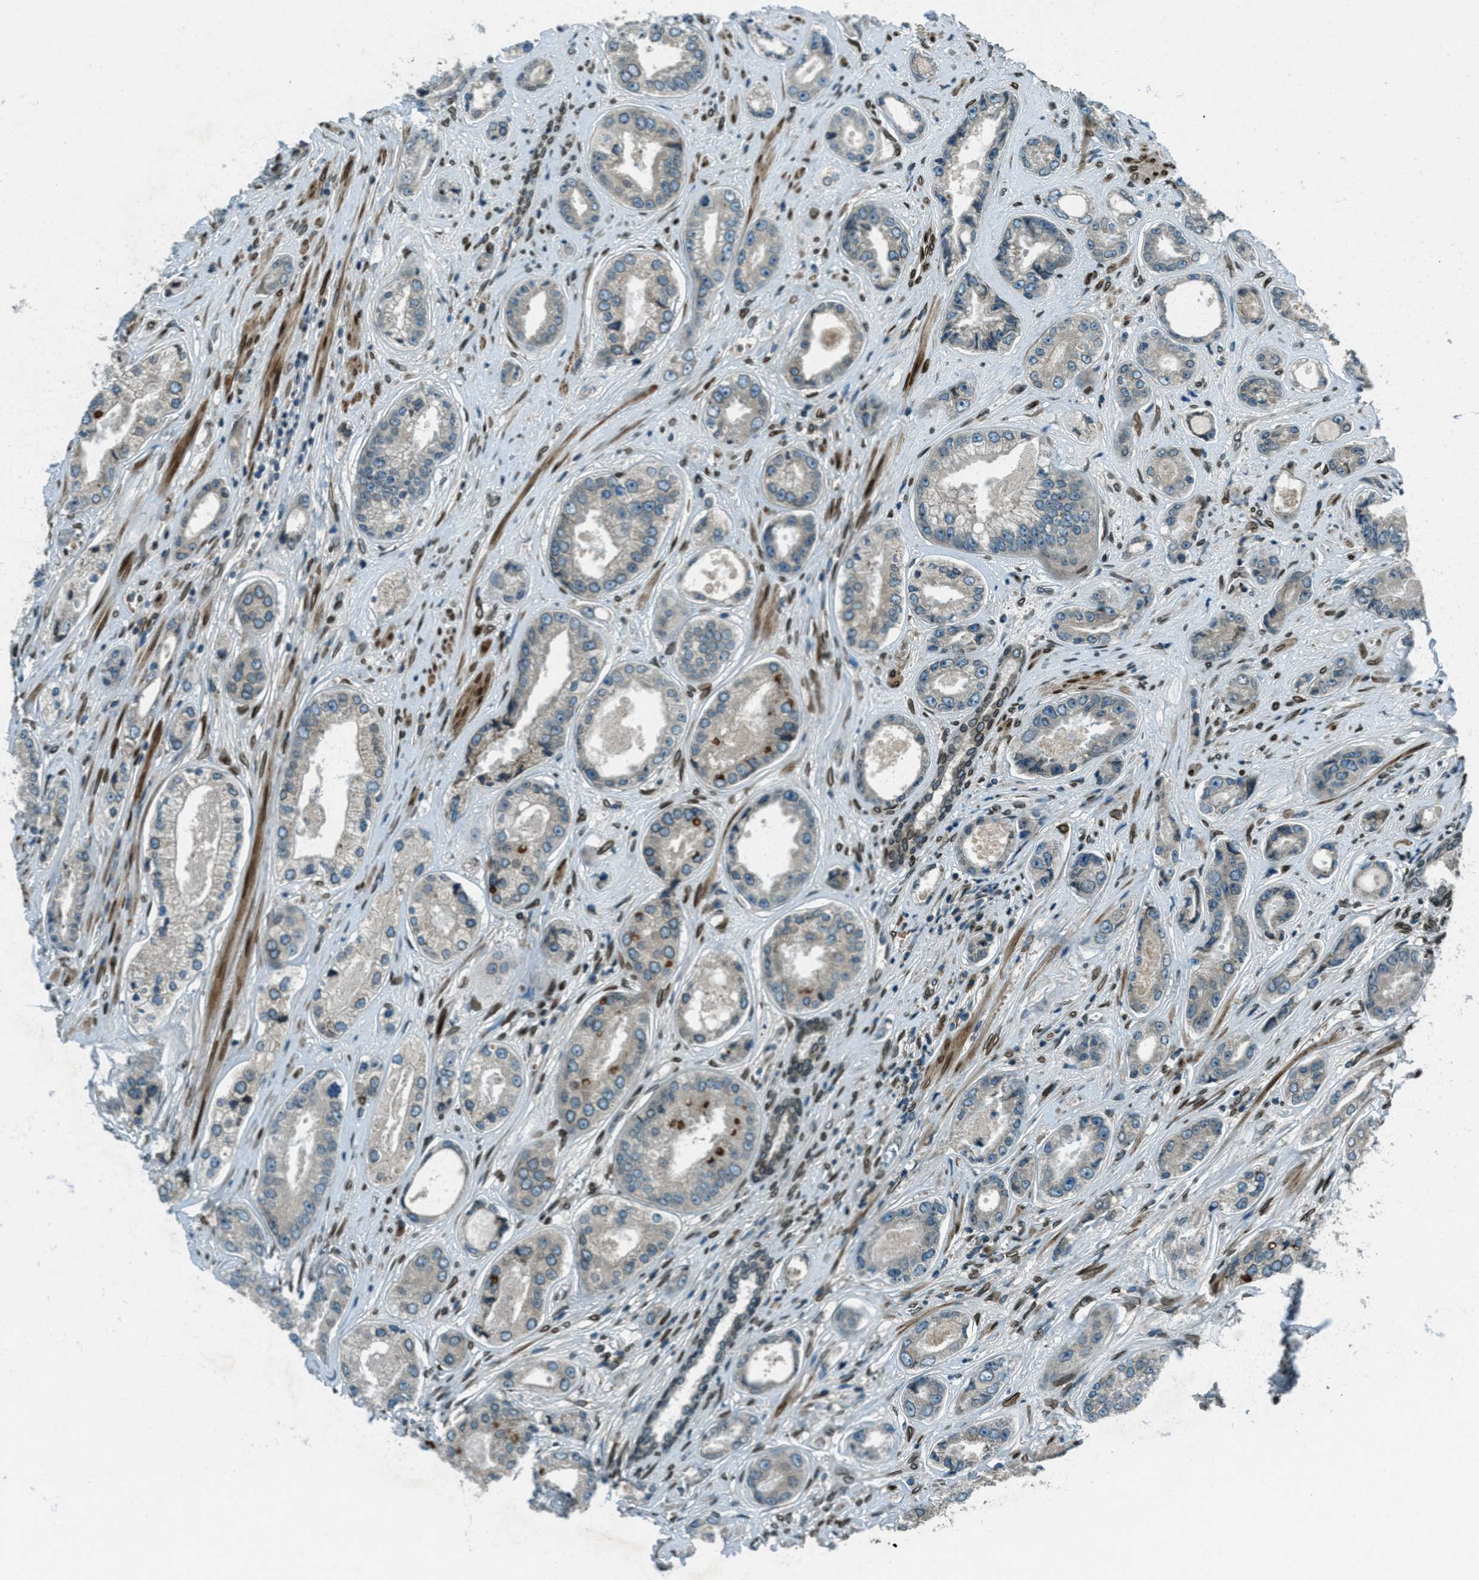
{"staining": {"intensity": "moderate", "quantity": "<25%", "location": "cytoplasmic/membranous"}, "tissue": "prostate cancer", "cell_type": "Tumor cells", "image_type": "cancer", "snomed": [{"axis": "morphology", "description": "Adenocarcinoma, High grade"}, {"axis": "topography", "description": "Prostate"}], "caption": "Tumor cells exhibit low levels of moderate cytoplasmic/membranous expression in about <25% of cells in prostate high-grade adenocarcinoma. (DAB = brown stain, brightfield microscopy at high magnification).", "gene": "LEMD2", "patient": {"sex": "male", "age": 61}}